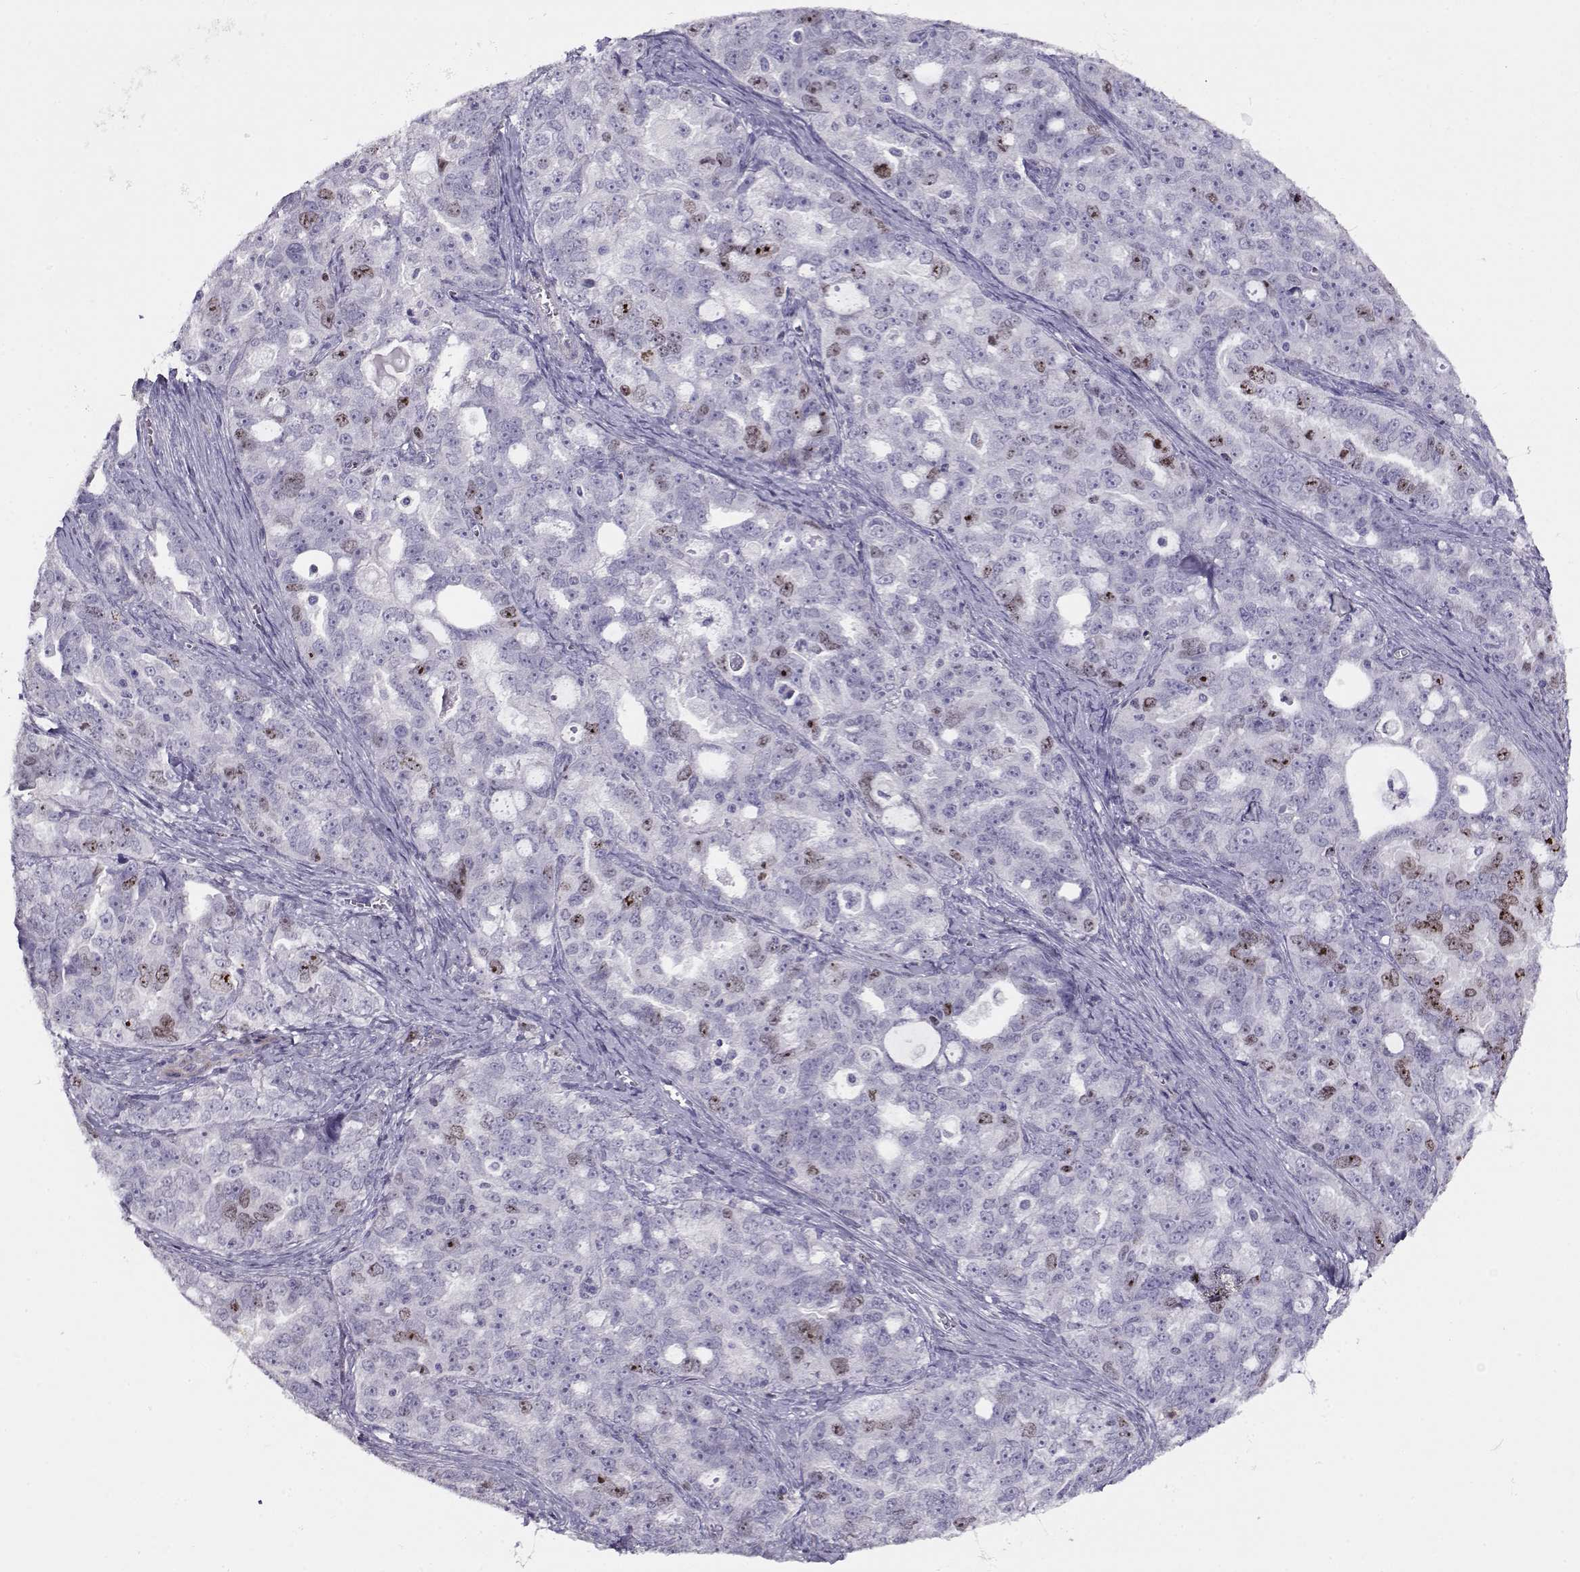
{"staining": {"intensity": "moderate", "quantity": "<25%", "location": "nuclear"}, "tissue": "ovarian cancer", "cell_type": "Tumor cells", "image_type": "cancer", "snomed": [{"axis": "morphology", "description": "Cystadenocarcinoma, serous, NOS"}, {"axis": "topography", "description": "Ovary"}], "caption": "A histopathology image of ovarian cancer (serous cystadenocarcinoma) stained for a protein displays moderate nuclear brown staining in tumor cells.", "gene": "NPW", "patient": {"sex": "female", "age": 51}}